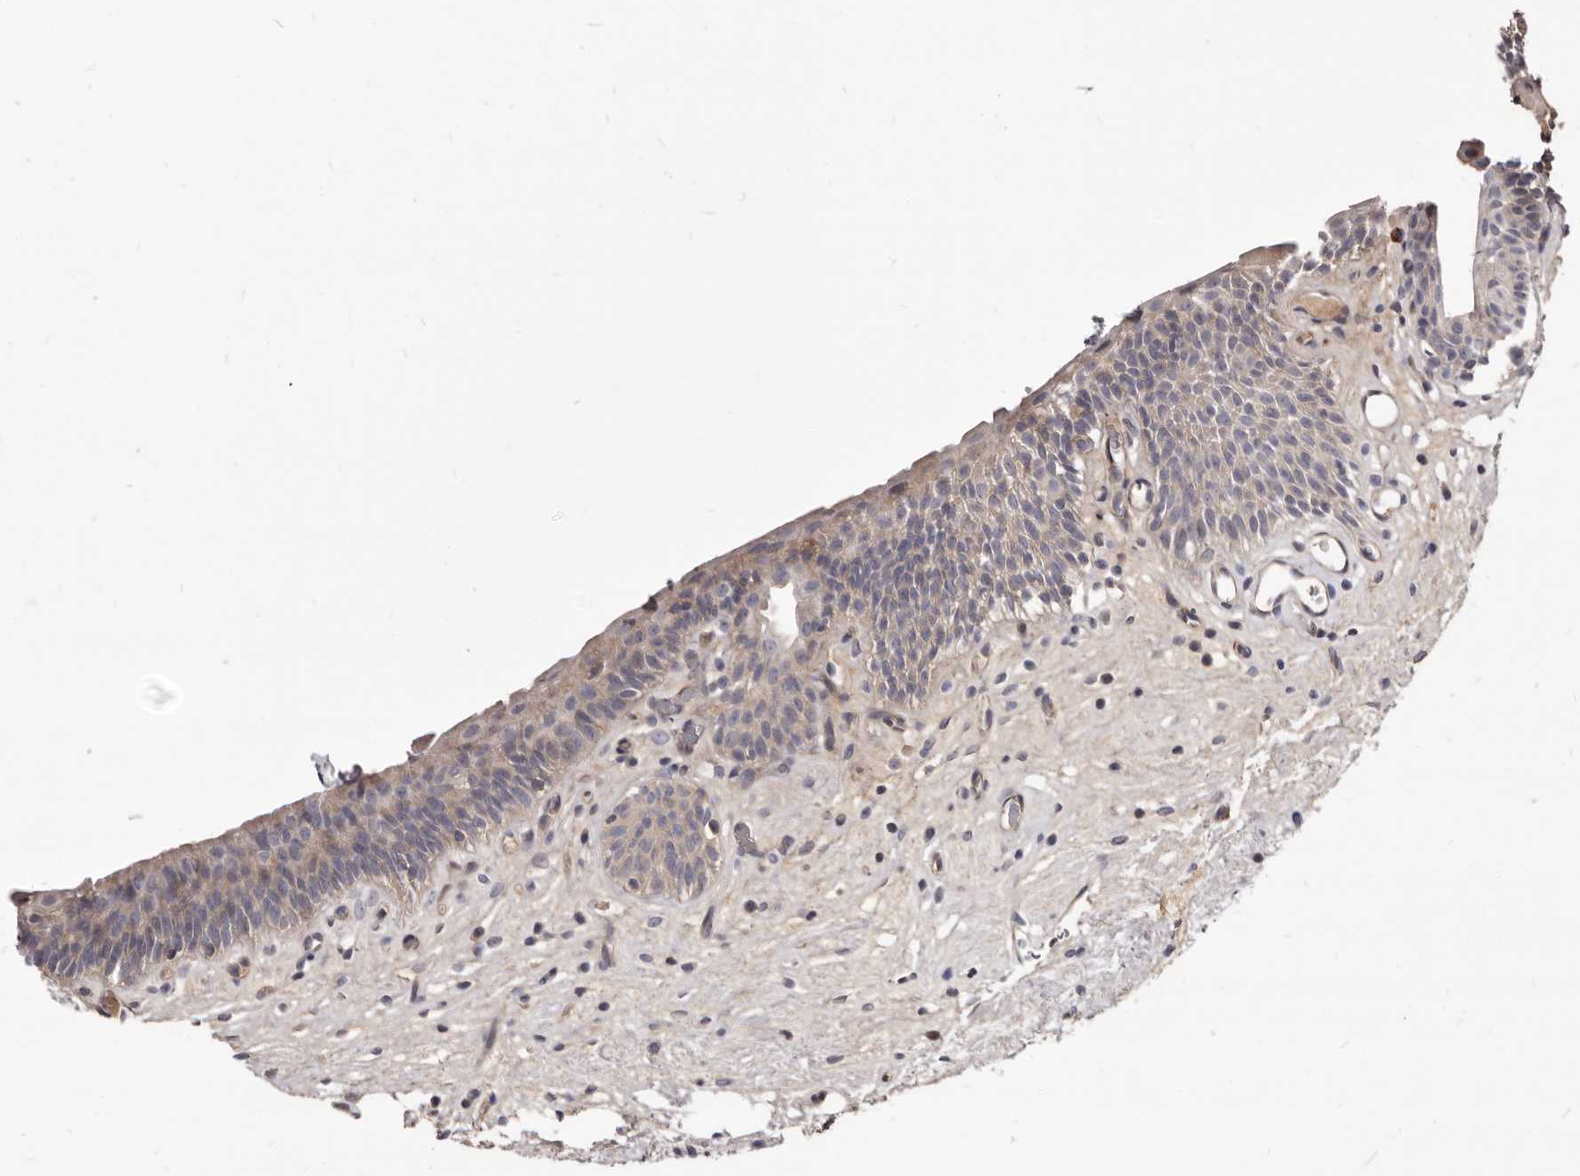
{"staining": {"intensity": "weak", "quantity": "<25%", "location": "cytoplasmic/membranous"}, "tissue": "urinary bladder", "cell_type": "Urothelial cells", "image_type": "normal", "snomed": [{"axis": "morphology", "description": "Normal tissue, NOS"}, {"axis": "topography", "description": "Urinary bladder"}], "caption": "An immunohistochemistry (IHC) micrograph of benign urinary bladder is shown. There is no staining in urothelial cells of urinary bladder.", "gene": "FAS", "patient": {"sex": "male", "age": 83}}